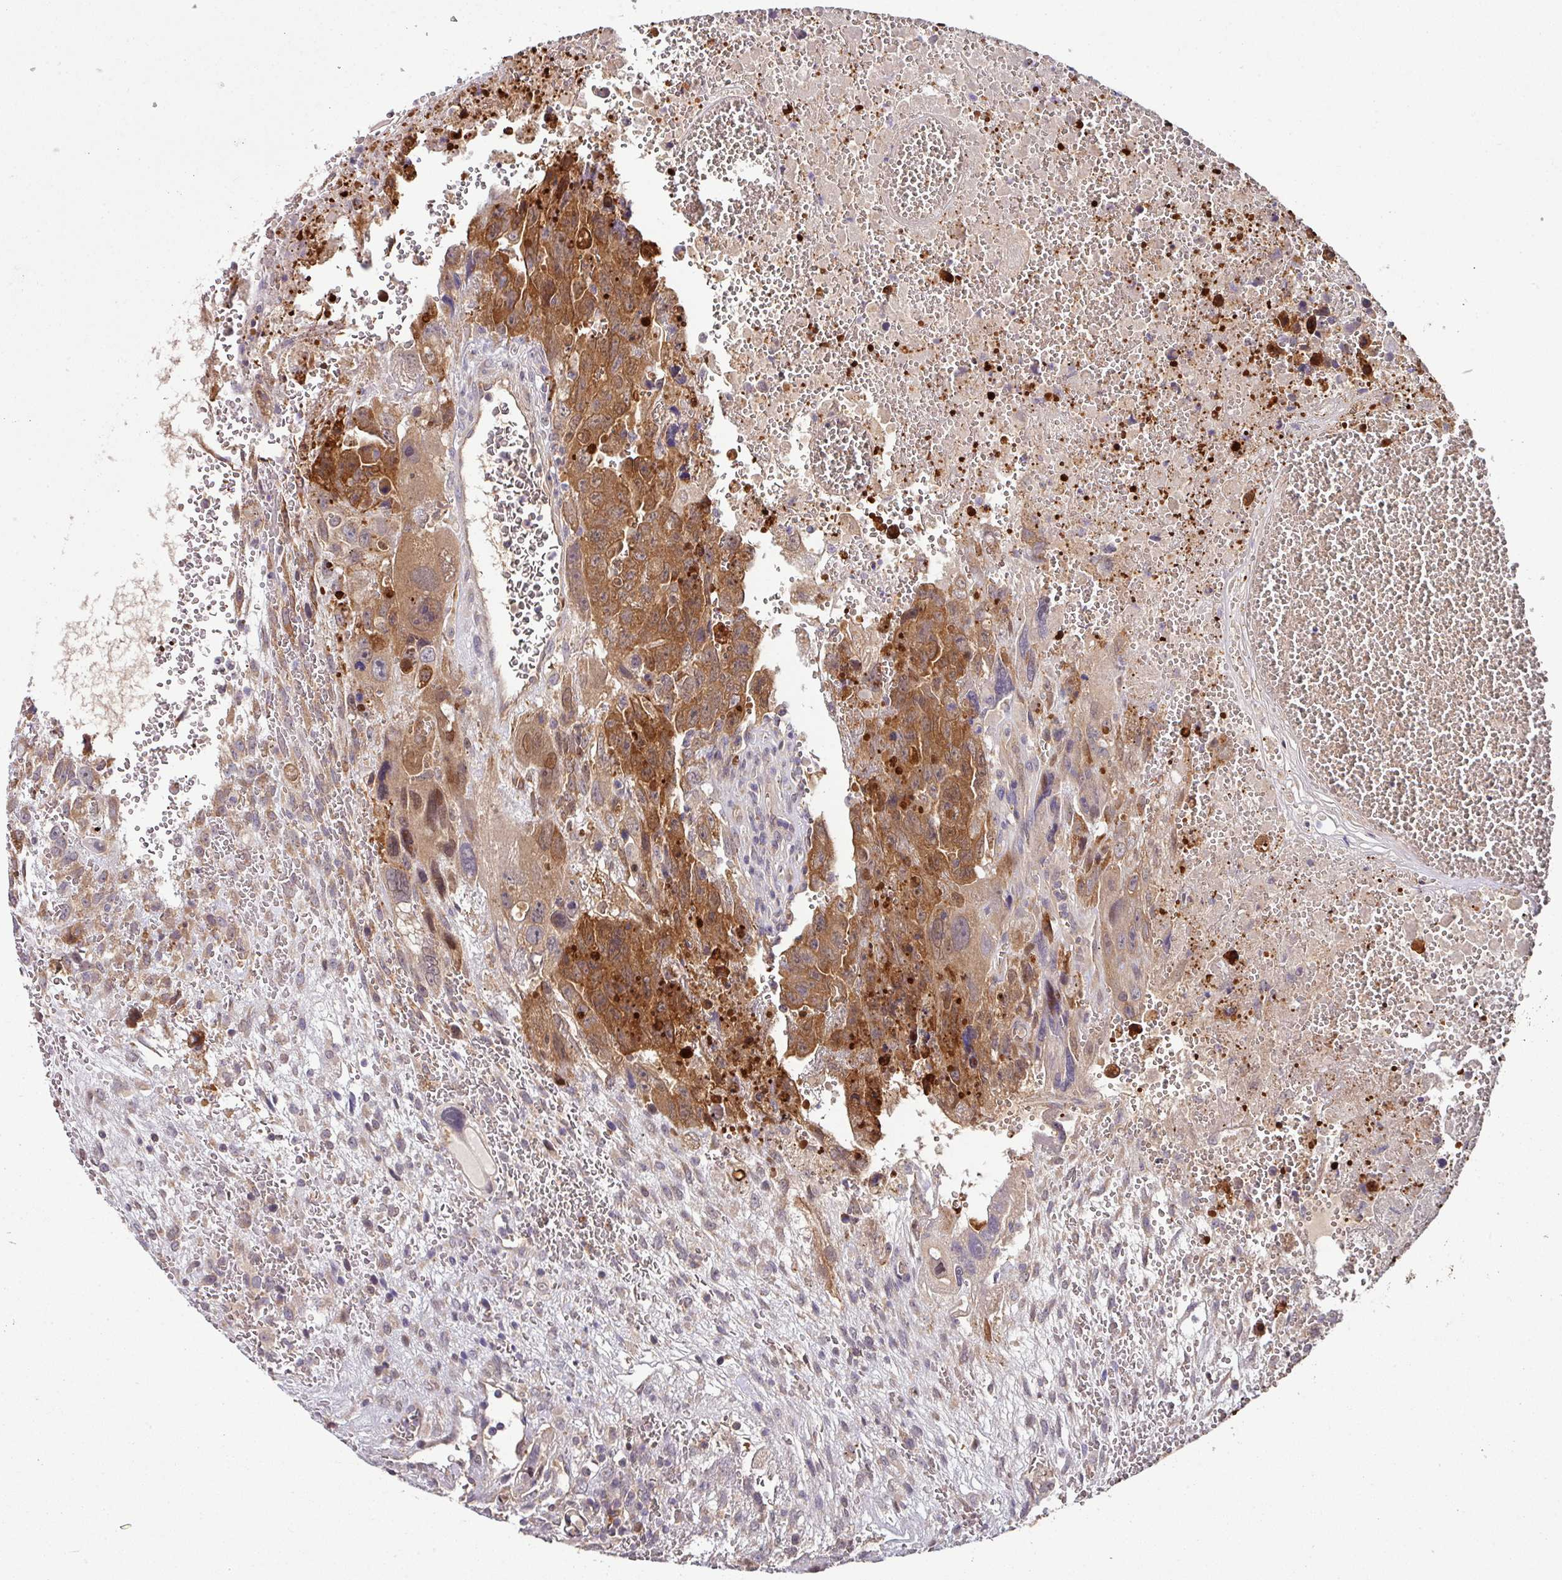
{"staining": {"intensity": "strong", "quantity": ">75%", "location": "cytoplasmic/membranous"}, "tissue": "testis cancer", "cell_type": "Tumor cells", "image_type": "cancer", "snomed": [{"axis": "morphology", "description": "Carcinoma, Embryonal, NOS"}, {"axis": "topography", "description": "Testis"}], "caption": "Testis cancer tissue exhibits strong cytoplasmic/membranous staining in approximately >75% of tumor cells, visualized by immunohistochemistry. The staining was performed using DAB to visualize the protein expression in brown, while the nuclei were stained in blue with hematoxylin (Magnification: 20x).", "gene": "SLAMF6", "patient": {"sex": "male", "age": 28}}